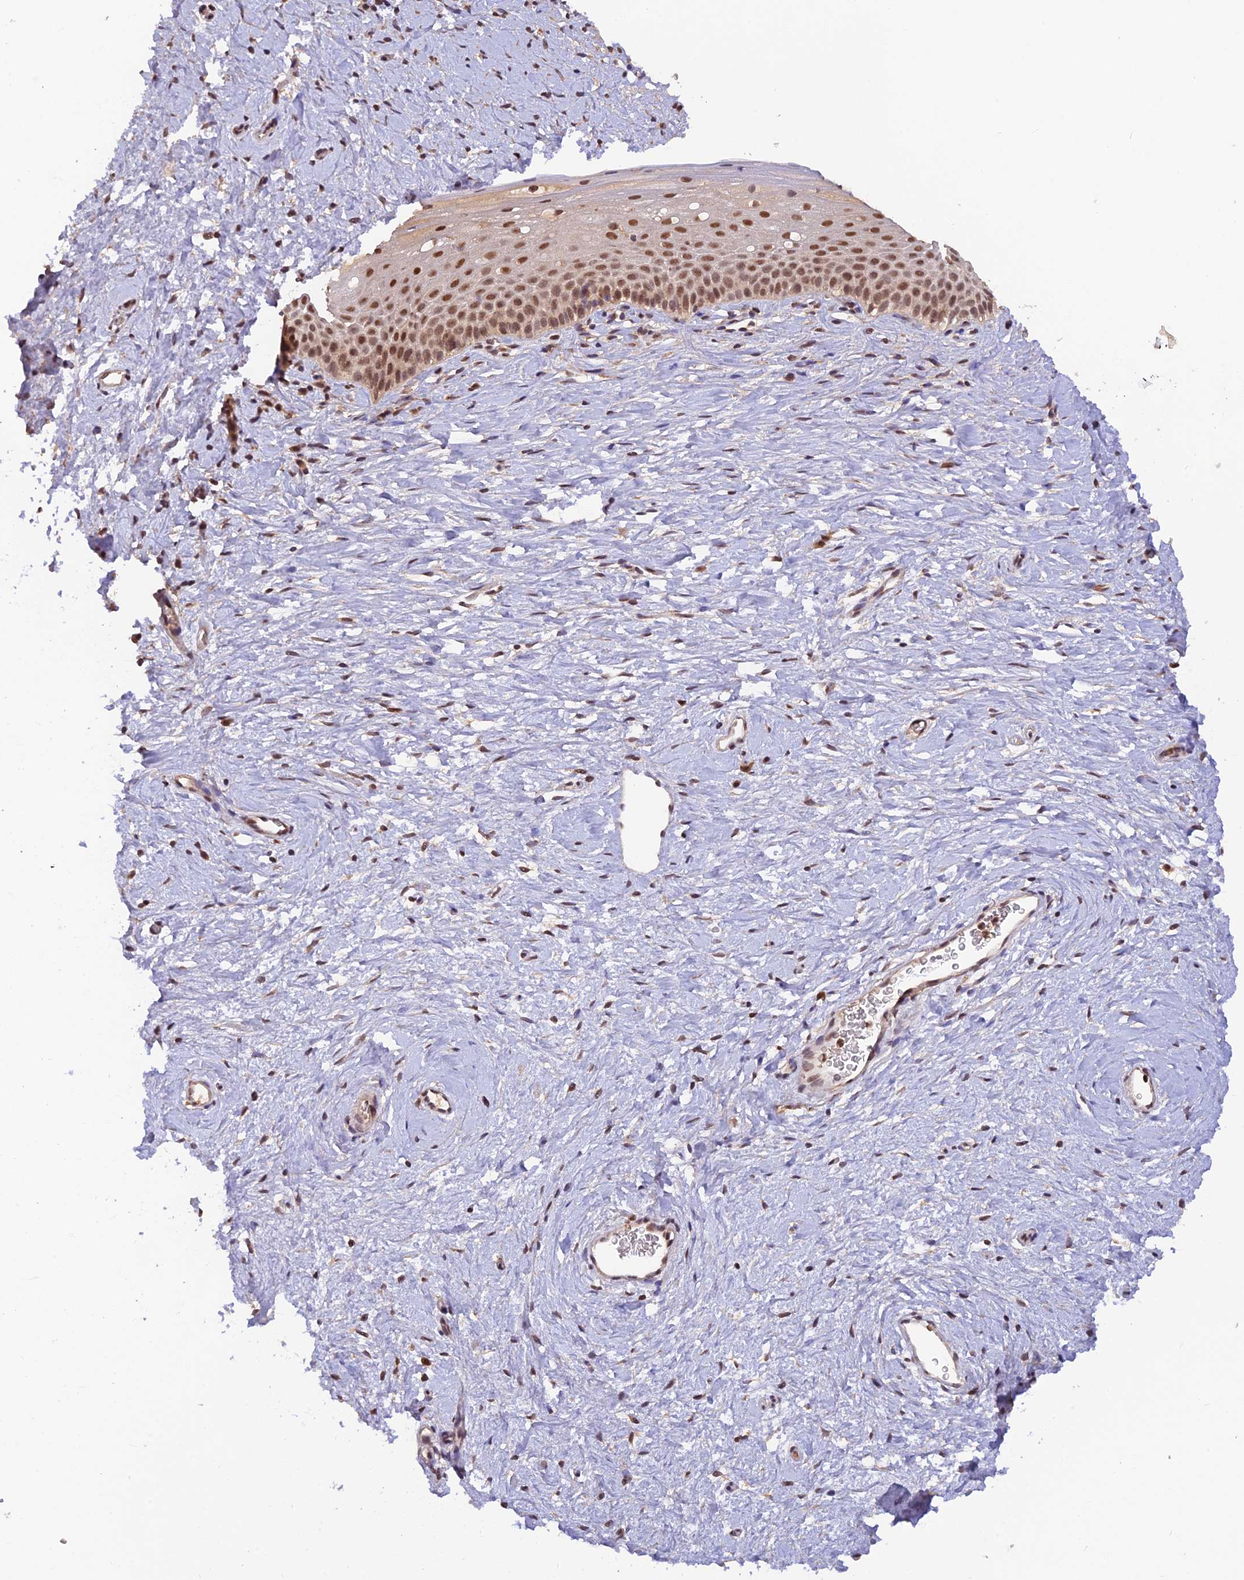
{"staining": {"intensity": "moderate", "quantity": ">75%", "location": "nuclear"}, "tissue": "cervix", "cell_type": "Glandular cells", "image_type": "normal", "snomed": [{"axis": "morphology", "description": "Normal tissue, NOS"}, {"axis": "topography", "description": "Cervix"}], "caption": "This is a photomicrograph of immunohistochemistry (IHC) staining of normal cervix, which shows moderate expression in the nuclear of glandular cells.", "gene": "ZNF436", "patient": {"sex": "female", "age": 57}}